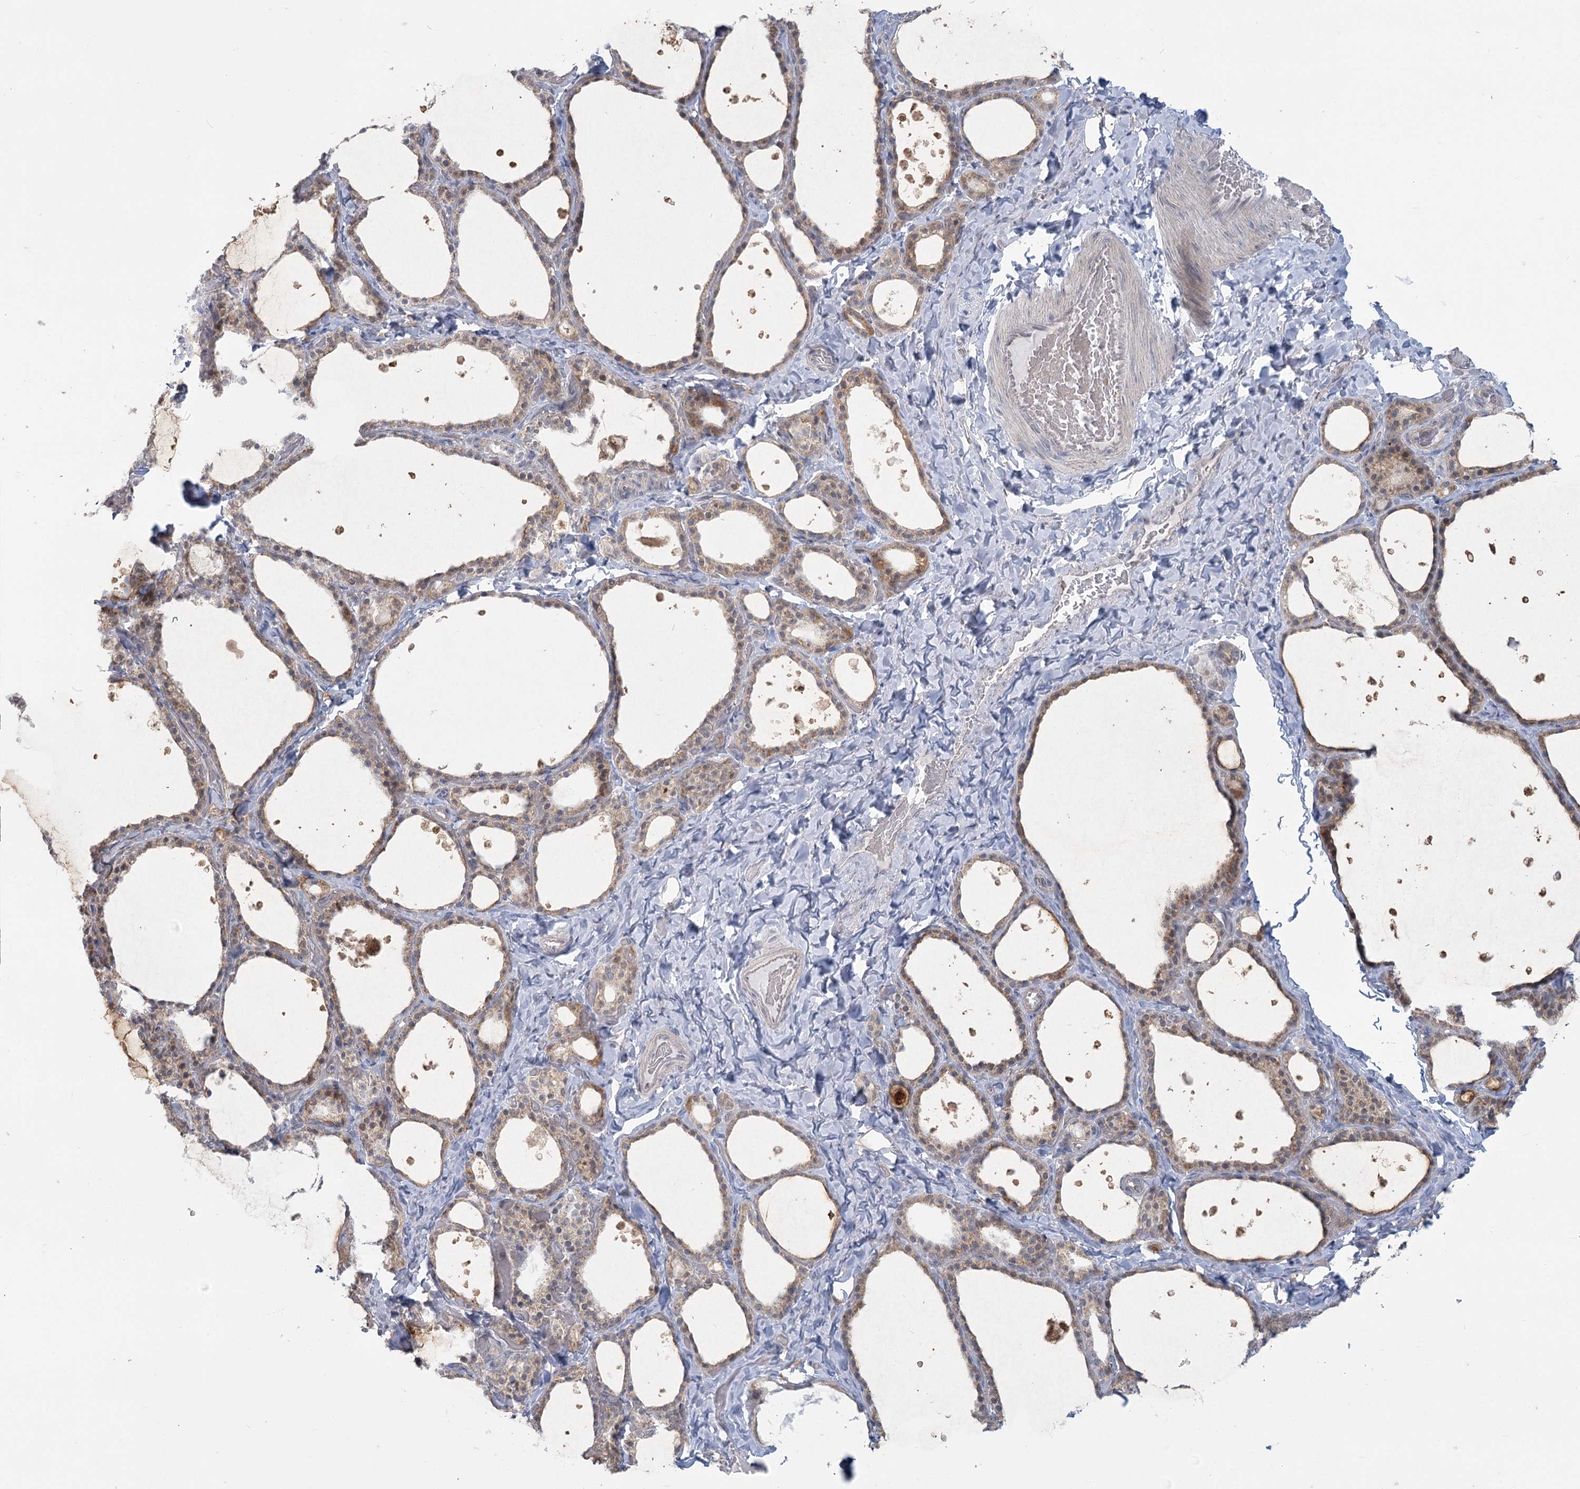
{"staining": {"intensity": "moderate", "quantity": ">75%", "location": "cytoplasmic/membranous"}, "tissue": "thyroid gland", "cell_type": "Glandular cells", "image_type": "normal", "snomed": [{"axis": "morphology", "description": "Normal tissue, NOS"}, {"axis": "topography", "description": "Thyroid gland"}], "caption": "Unremarkable thyroid gland demonstrates moderate cytoplasmic/membranous staining in about >75% of glandular cells The staining was performed using DAB (3,3'-diaminobenzidine) to visualize the protein expression in brown, while the nuclei were stained in blue with hematoxylin (Magnification: 20x)..", "gene": "MTG1", "patient": {"sex": "female", "age": 44}}